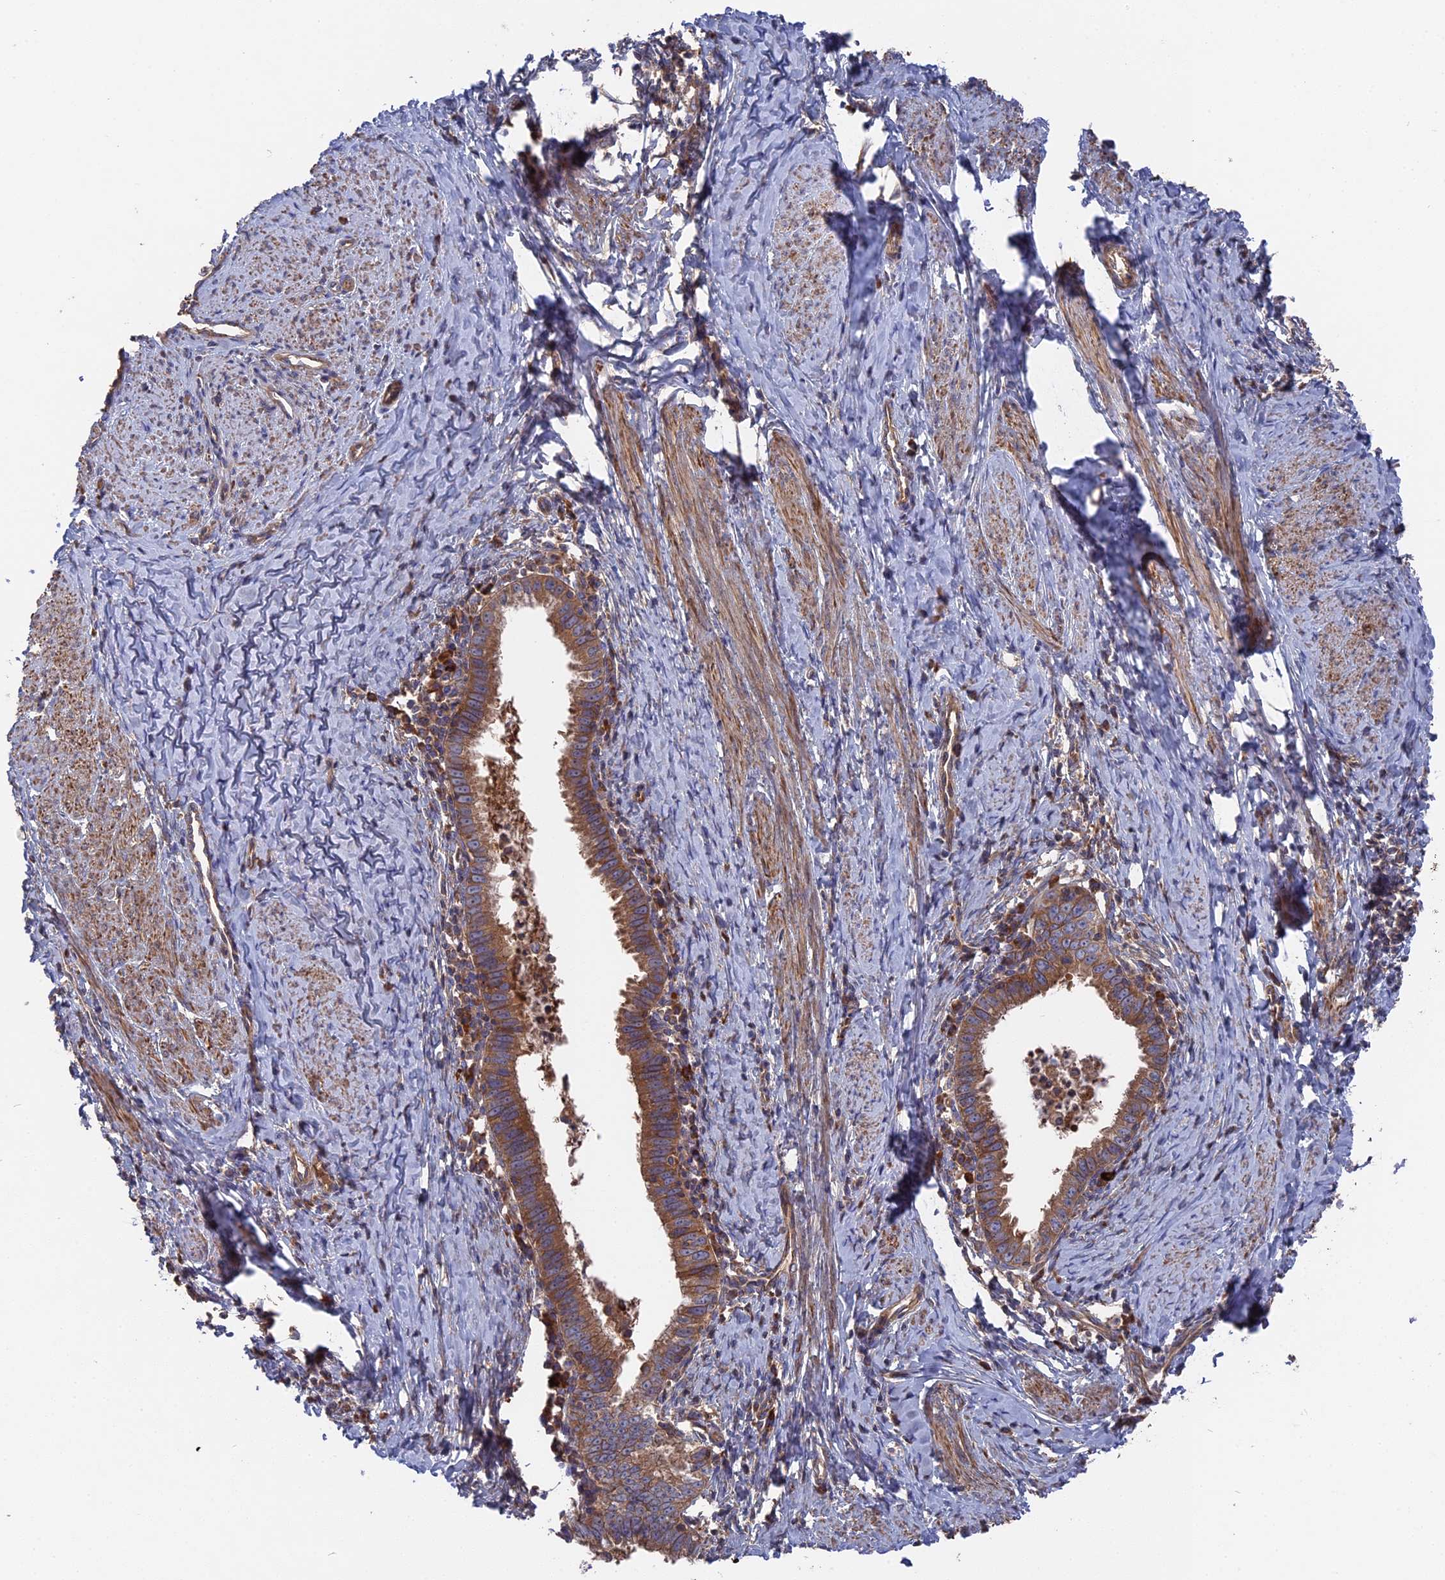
{"staining": {"intensity": "moderate", "quantity": ">75%", "location": "cytoplasmic/membranous"}, "tissue": "cervical cancer", "cell_type": "Tumor cells", "image_type": "cancer", "snomed": [{"axis": "morphology", "description": "Adenocarcinoma, NOS"}, {"axis": "topography", "description": "Cervix"}], "caption": "DAB immunohistochemical staining of cervical cancer demonstrates moderate cytoplasmic/membranous protein expression in approximately >75% of tumor cells.", "gene": "TELO2", "patient": {"sex": "female", "age": 36}}